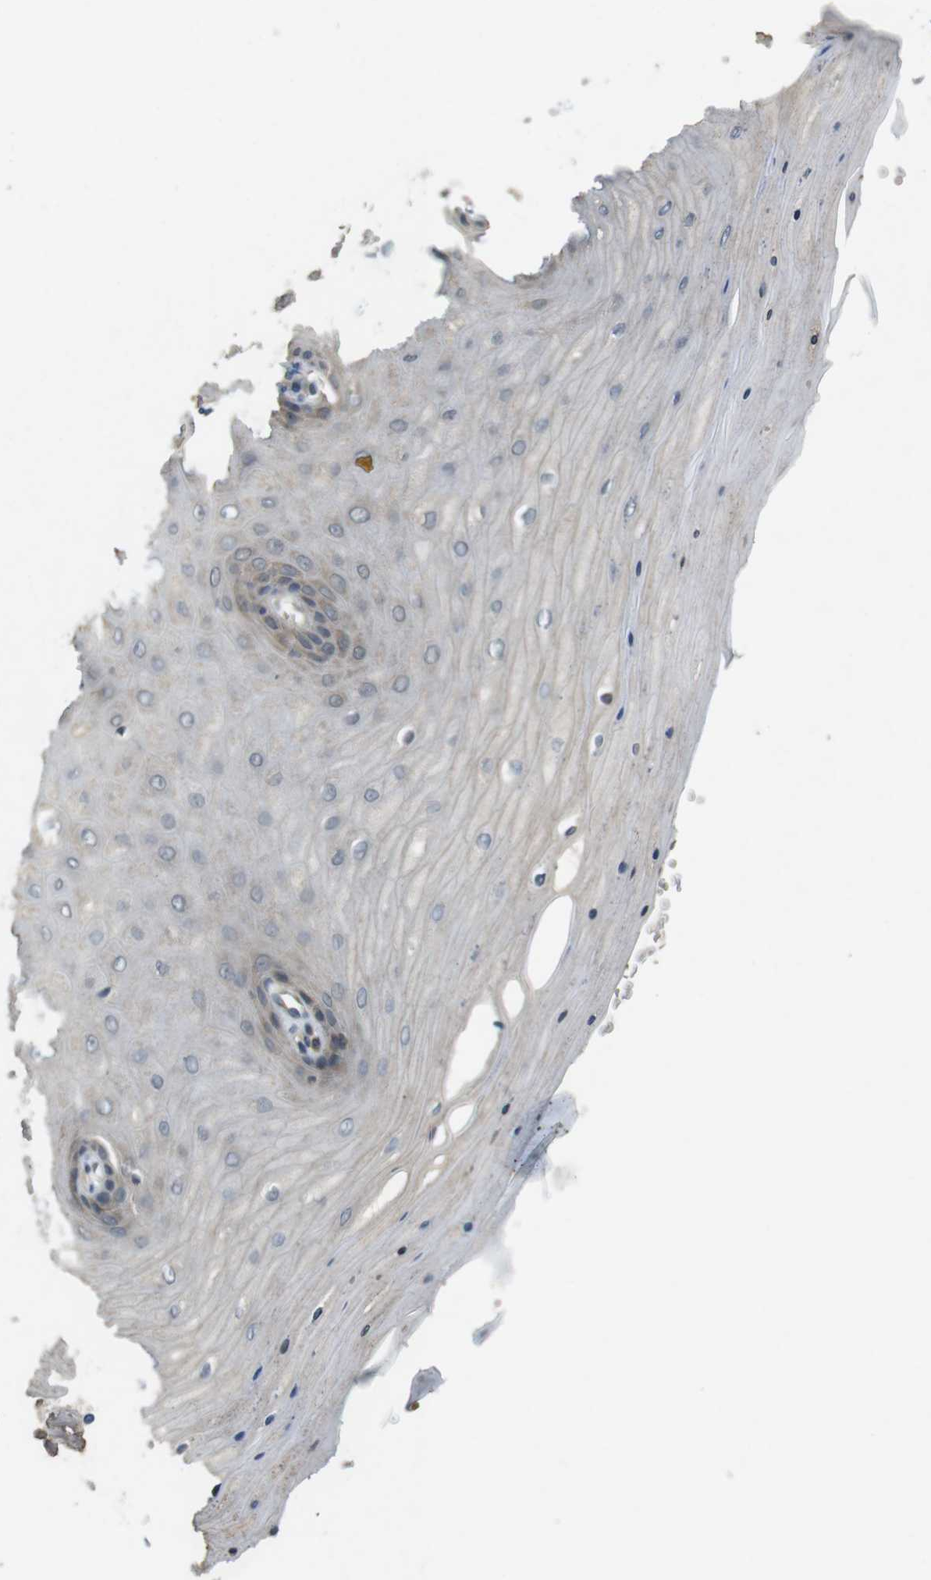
{"staining": {"intensity": "weak", "quantity": "<25%", "location": "cytoplasmic/membranous"}, "tissue": "cervix", "cell_type": "Squamous epithelial cells", "image_type": "normal", "snomed": [{"axis": "morphology", "description": "Normal tissue, NOS"}, {"axis": "topography", "description": "Cervix"}], "caption": "The micrograph exhibits no significant expression in squamous epithelial cells of cervix.", "gene": "SUGT1", "patient": {"sex": "female", "age": 55}}